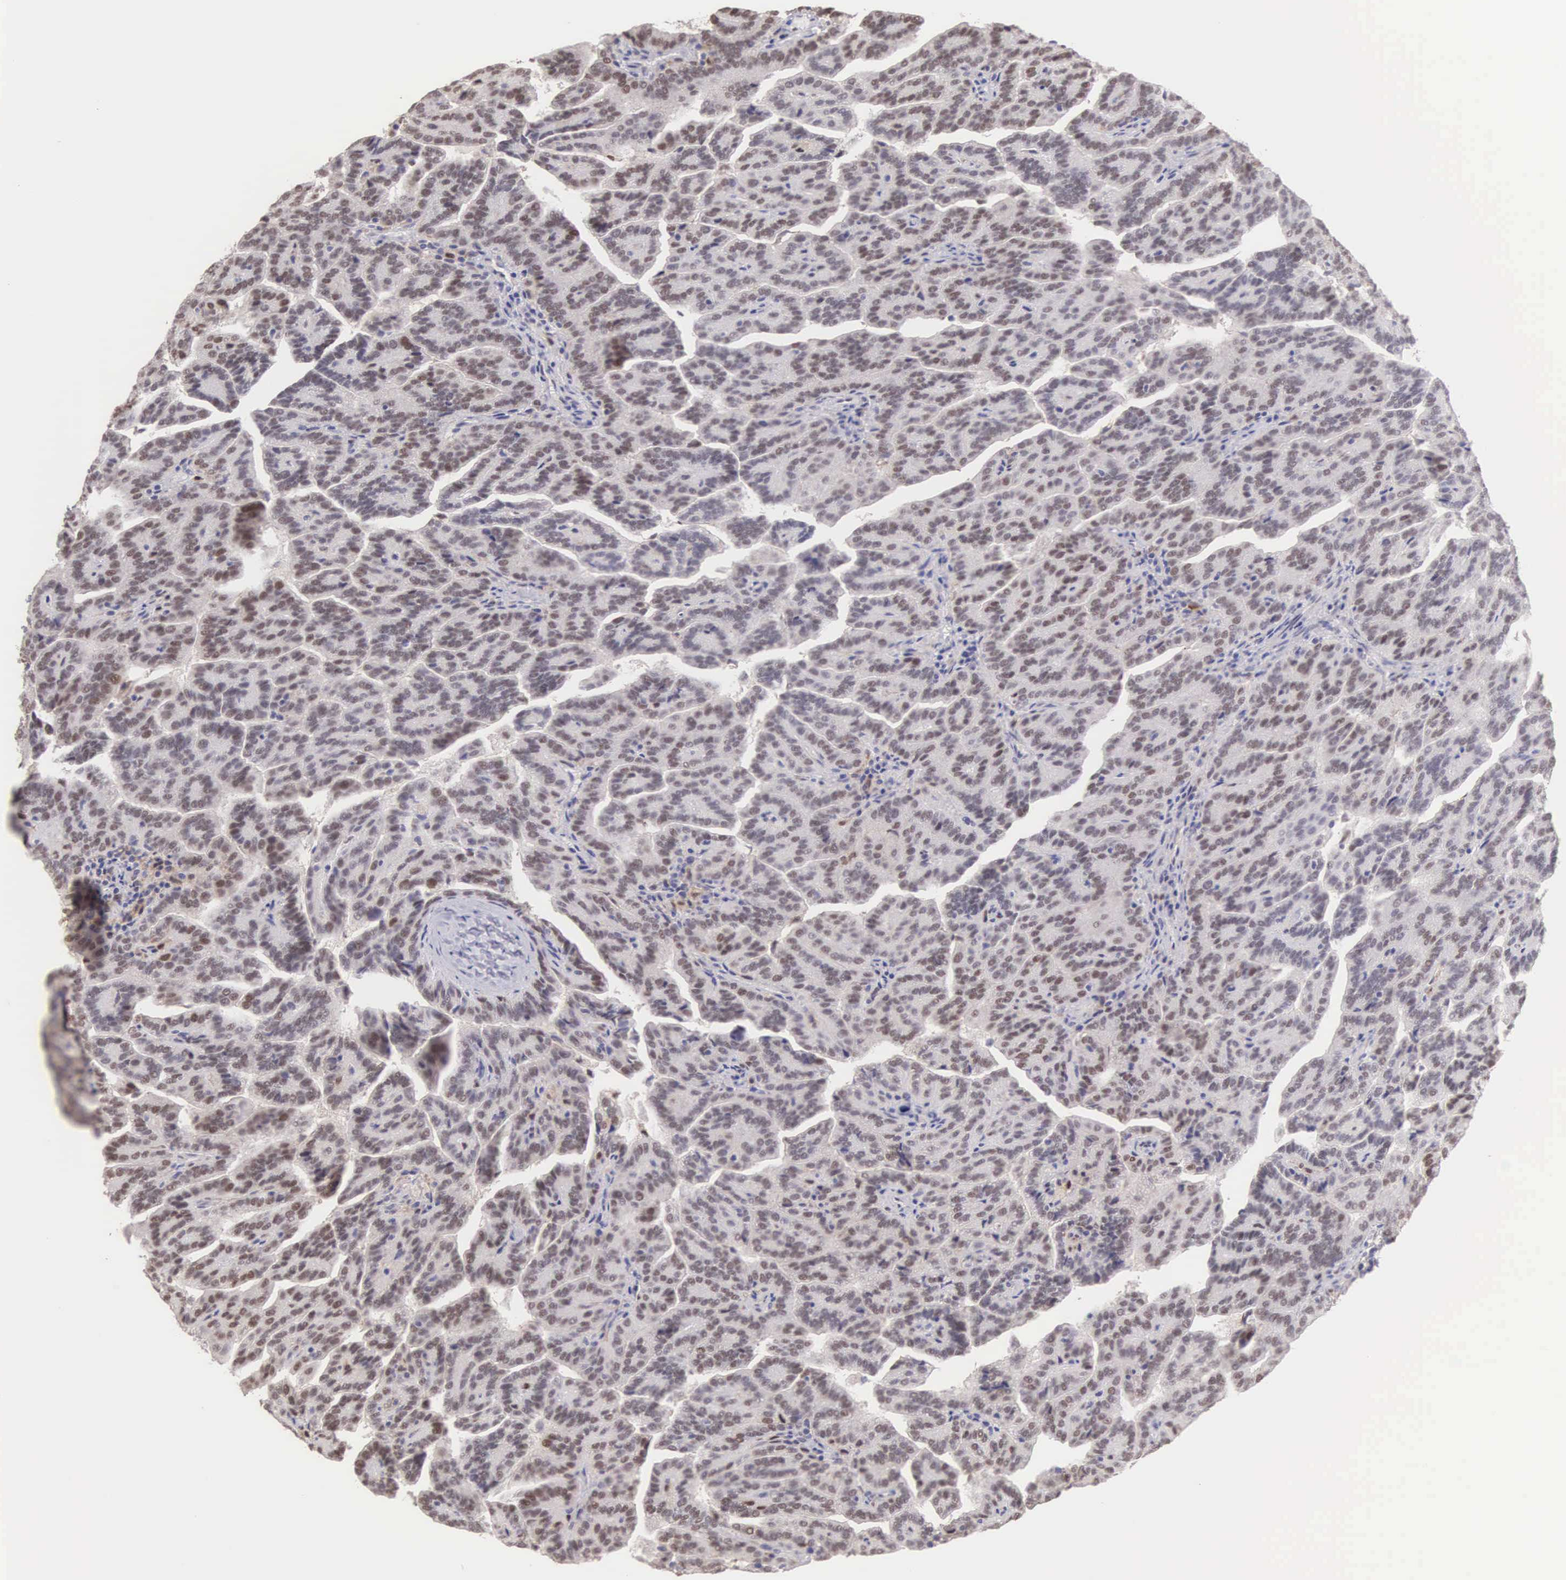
{"staining": {"intensity": "weak", "quantity": "<25%", "location": "nuclear"}, "tissue": "renal cancer", "cell_type": "Tumor cells", "image_type": "cancer", "snomed": [{"axis": "morphology", "description": "Adenocarcinoma, NOS"}, {"axis": "topography", "description": "Kidney"}], "caption": "An image of renal cancer stained for a protein demonstrates no brown staining in tumor cells.", "gene": "GRK3", "patient": {"sex": "male", "age": 61}}